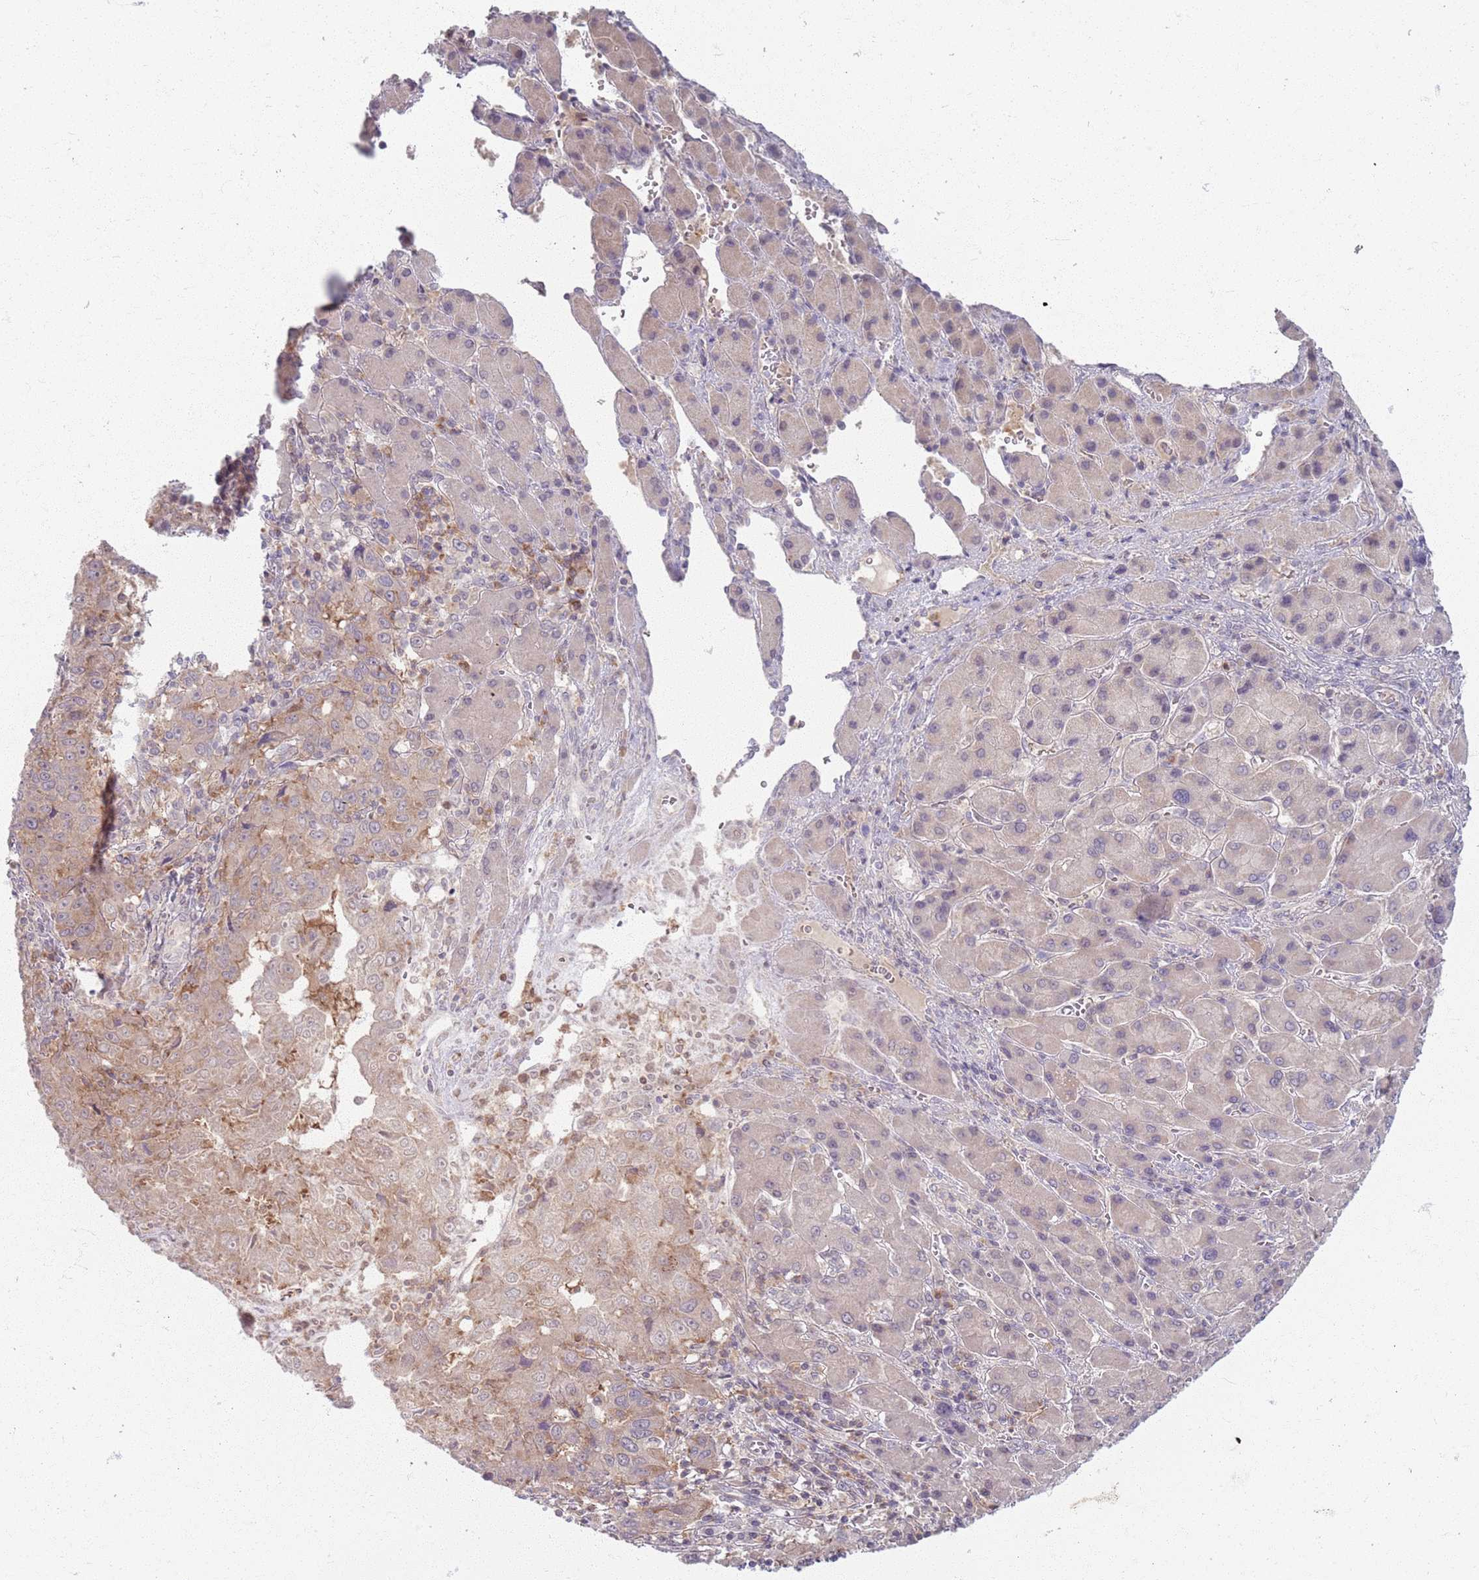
{"staining": {"intensity": "negative", "quantity": "none", "location": "none"}, "tissue": "liver cancer", "cell_type": "Tumor cells", "image_type": "cancer", "snomed": [{"axis": "morphology", "description": "Carcinoma, Hepatocellular, NOS"}, {"axis": "topography", "description": "Liver"}], "caption": "There is no significant positivity in tumor cells of hepatocellular carcinoma (liver). (DAB immunohistochemistry visualized using brightfield microscopy, high magnification).", "gene": "ZDHHC2", "patient": {"sex": "male", "age": 63}}